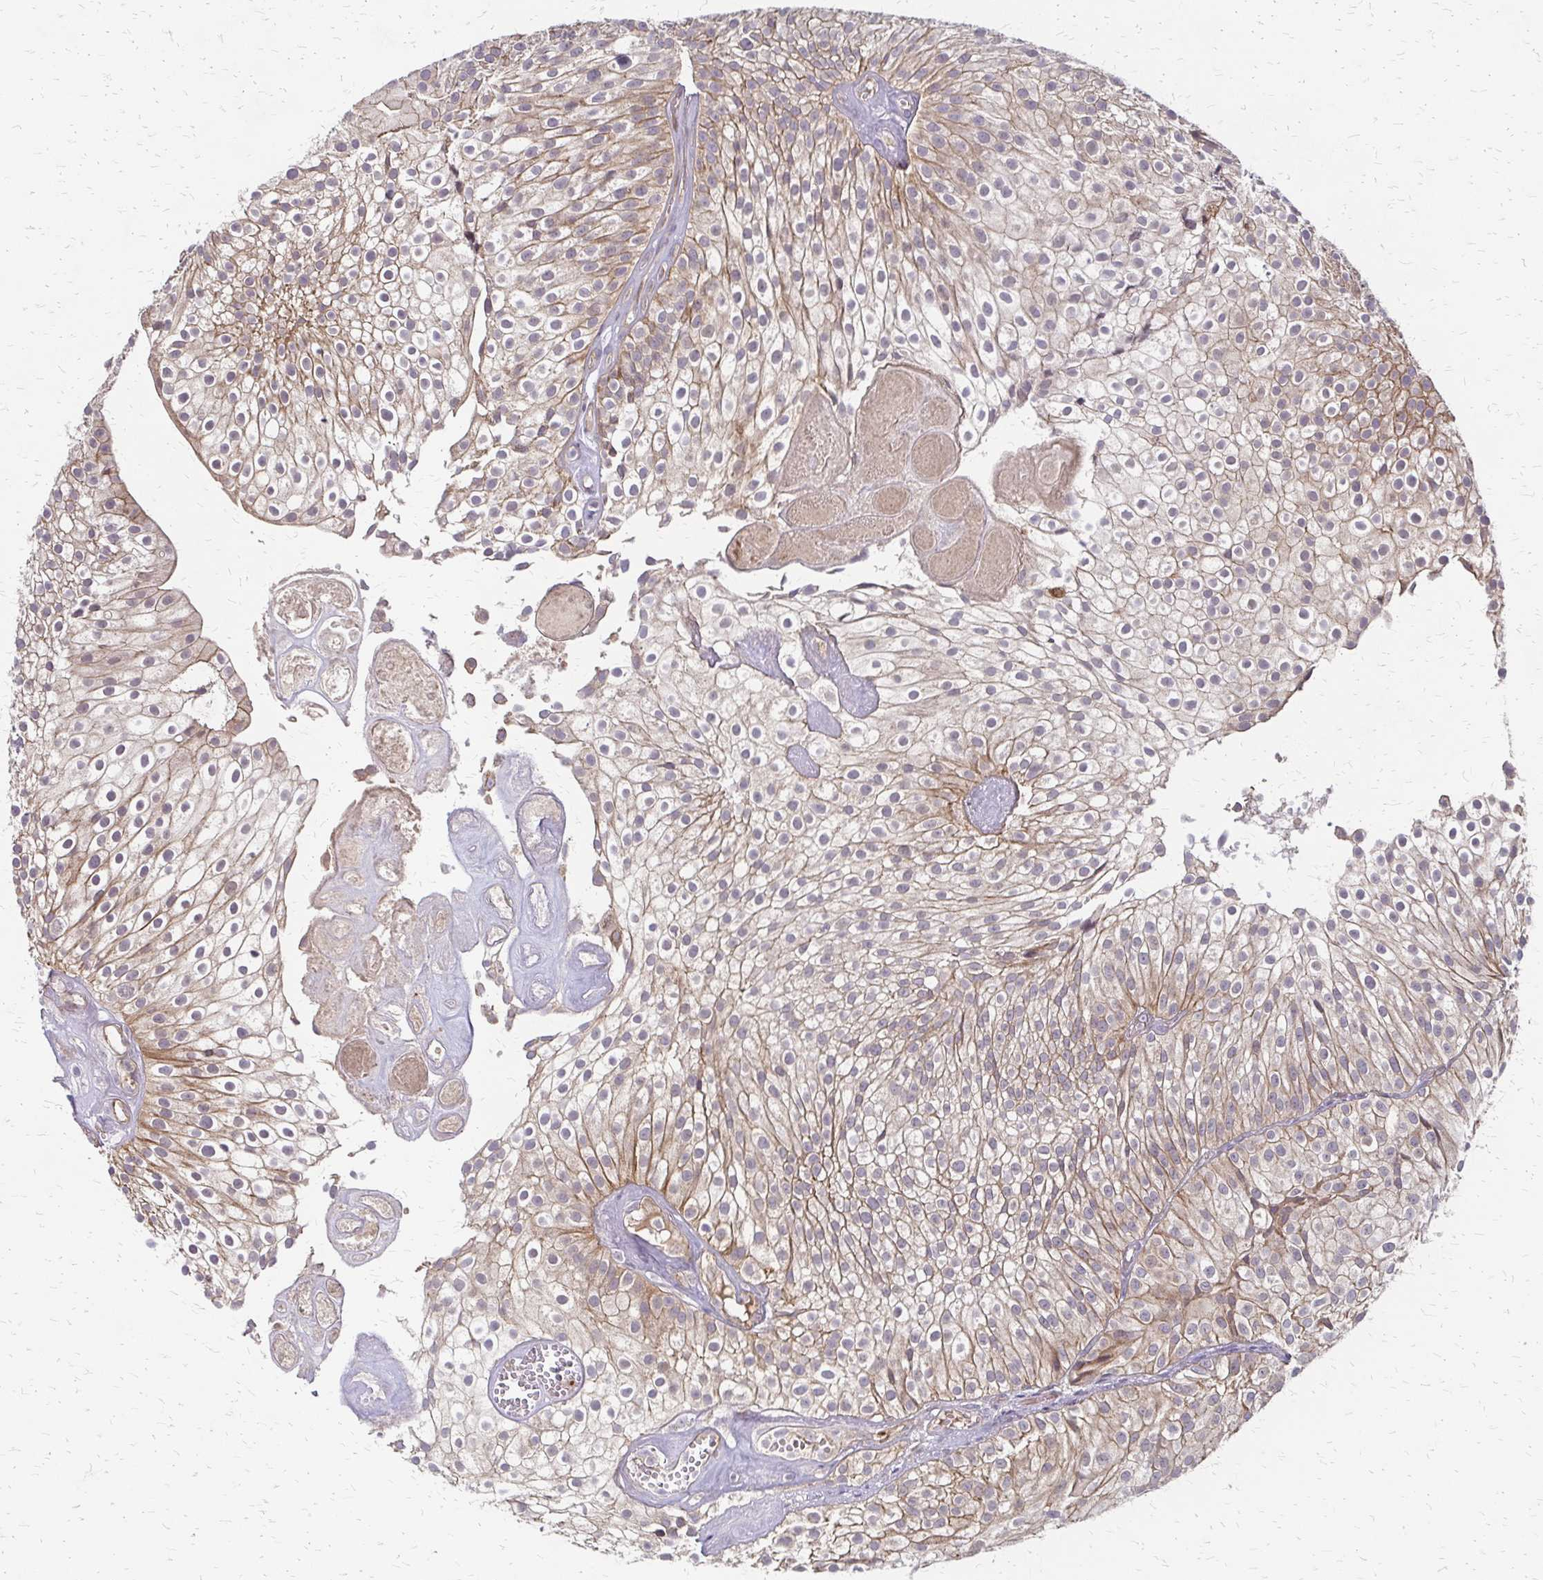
{"staining": {"intensity": "moderate", "quantity": "25%-75%", "location": "cytoplasmic/membranous"}, "tissue": "urothelial cancer", "cell_type": "Tumor cells", "image_type": "cancer", "snomed": [{"axis": "morphology", "description": "Urothelial carcinoma, Low grade"}, {"axis": "topography", "description": "Urinary bladder"}], "caption": "Urothelial cancer tissue displays moderate cytoplasmic/membranous staining in about 25%-75% of tumor cells, visualized by immunohistochemistry. The staining was performed using DAB to visualize the protein expression in brown, while the nuclei were stained in blue with hematoxylin (Magnification: 20x).", "gene": "ZNF383", "patient": {"sex": "male", "age": 70}}